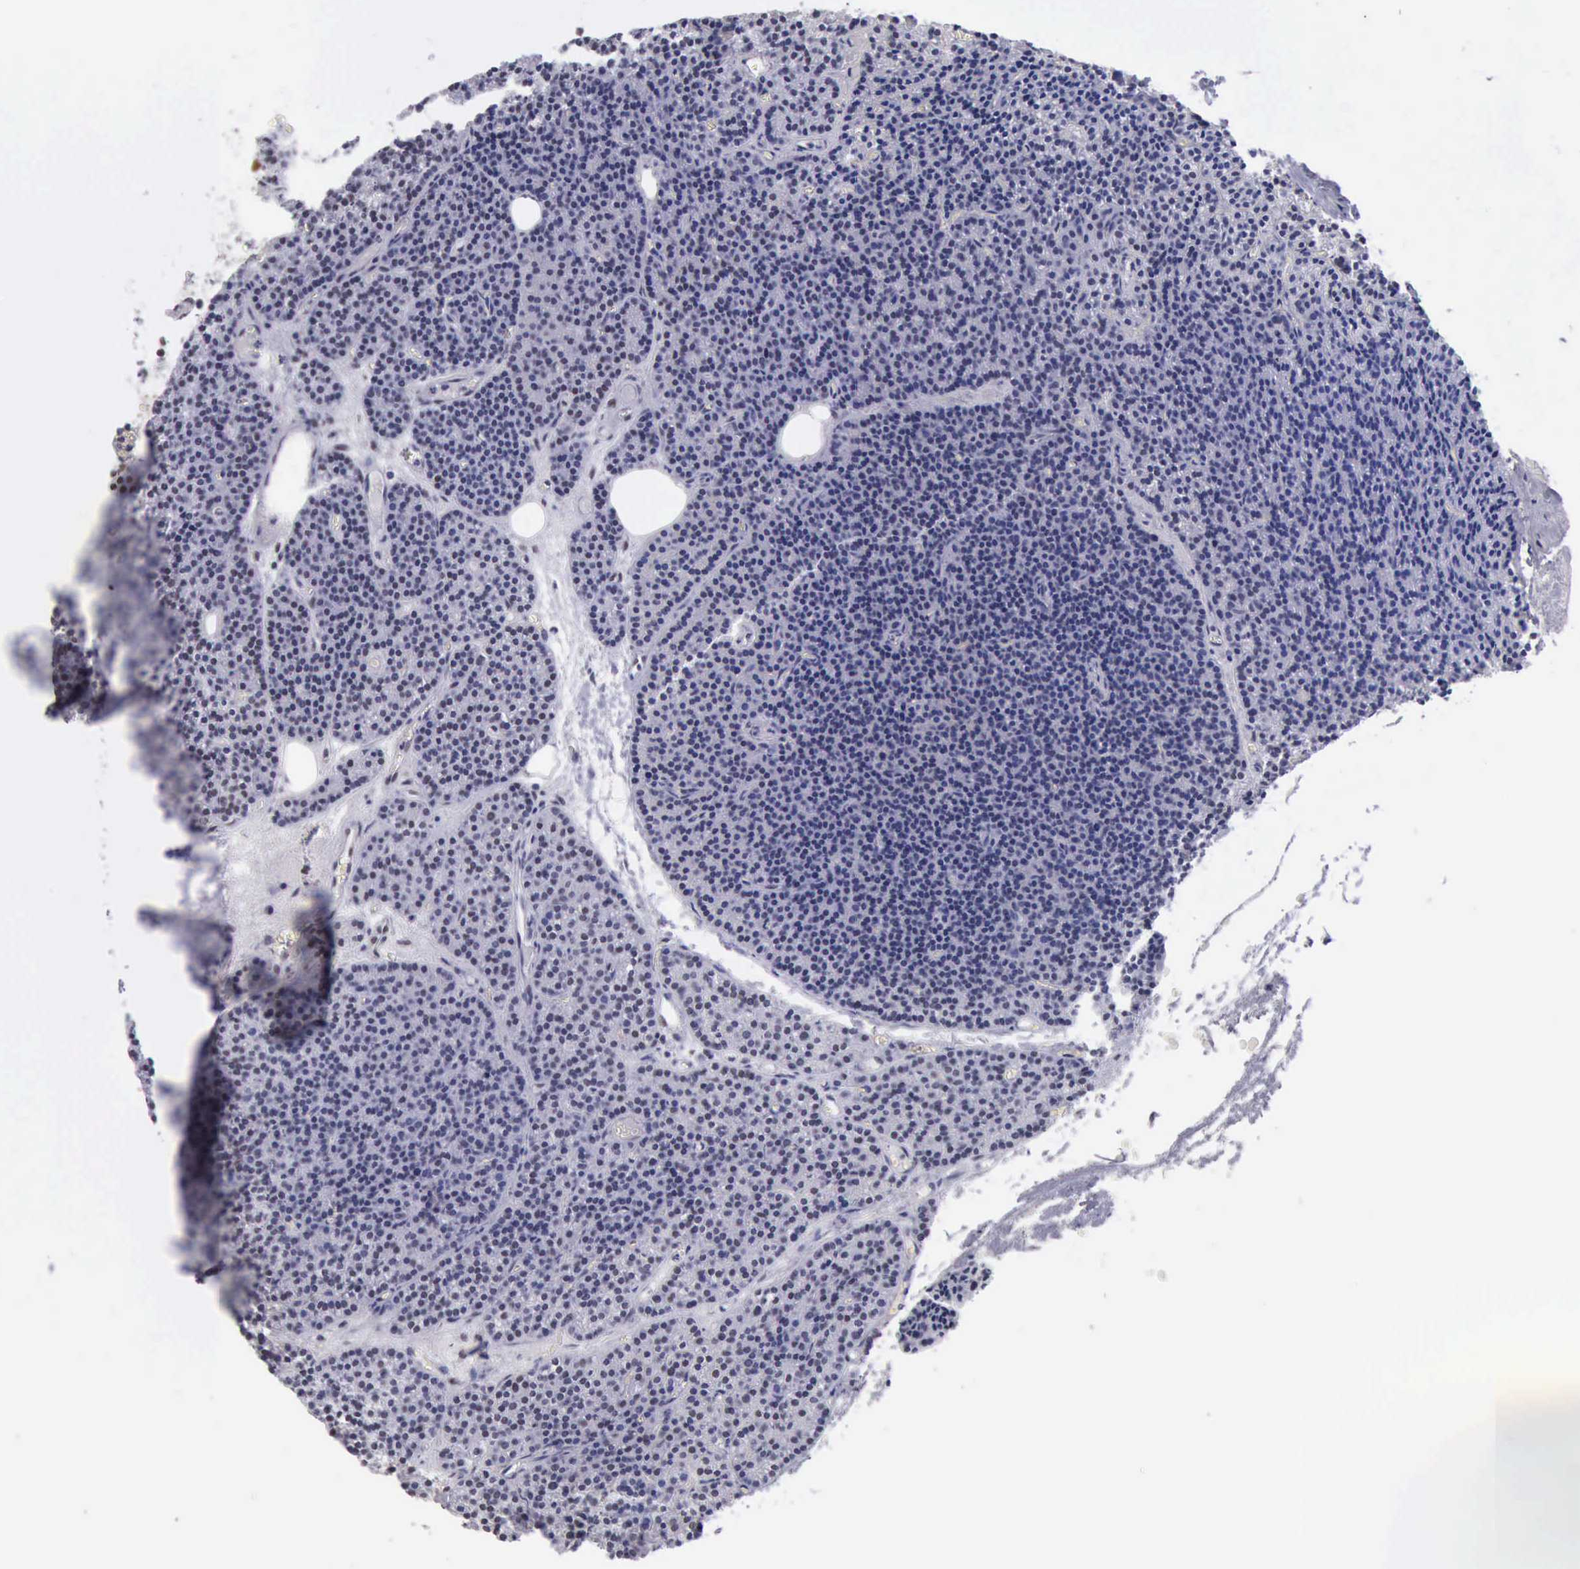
{"staining": {"intensity": "moderate", "quantity": ">75%", "location": "cytoplasmic/membranous"}, "tissue": "parathyroid gland", "cell_type": "Glandular cells", "image_type": "normal", "snomed": [{"axis": "morphology", "description": "Normal tissue, NOS"}, {"axis": "topography", "description": "Parathyroid gland"}], "caption": "A brown stain labels moderate cytoplasmic/membranous positivity of a protein in glandular cells of unremarkable human parathyroid gland. The staining is performed using DAB brown chromogen to label protein expression. The nuclei are counter-stained blue using hematoxylin.", "gene": "ERCC4", "patient": {"sex": "male", "age": 57}}